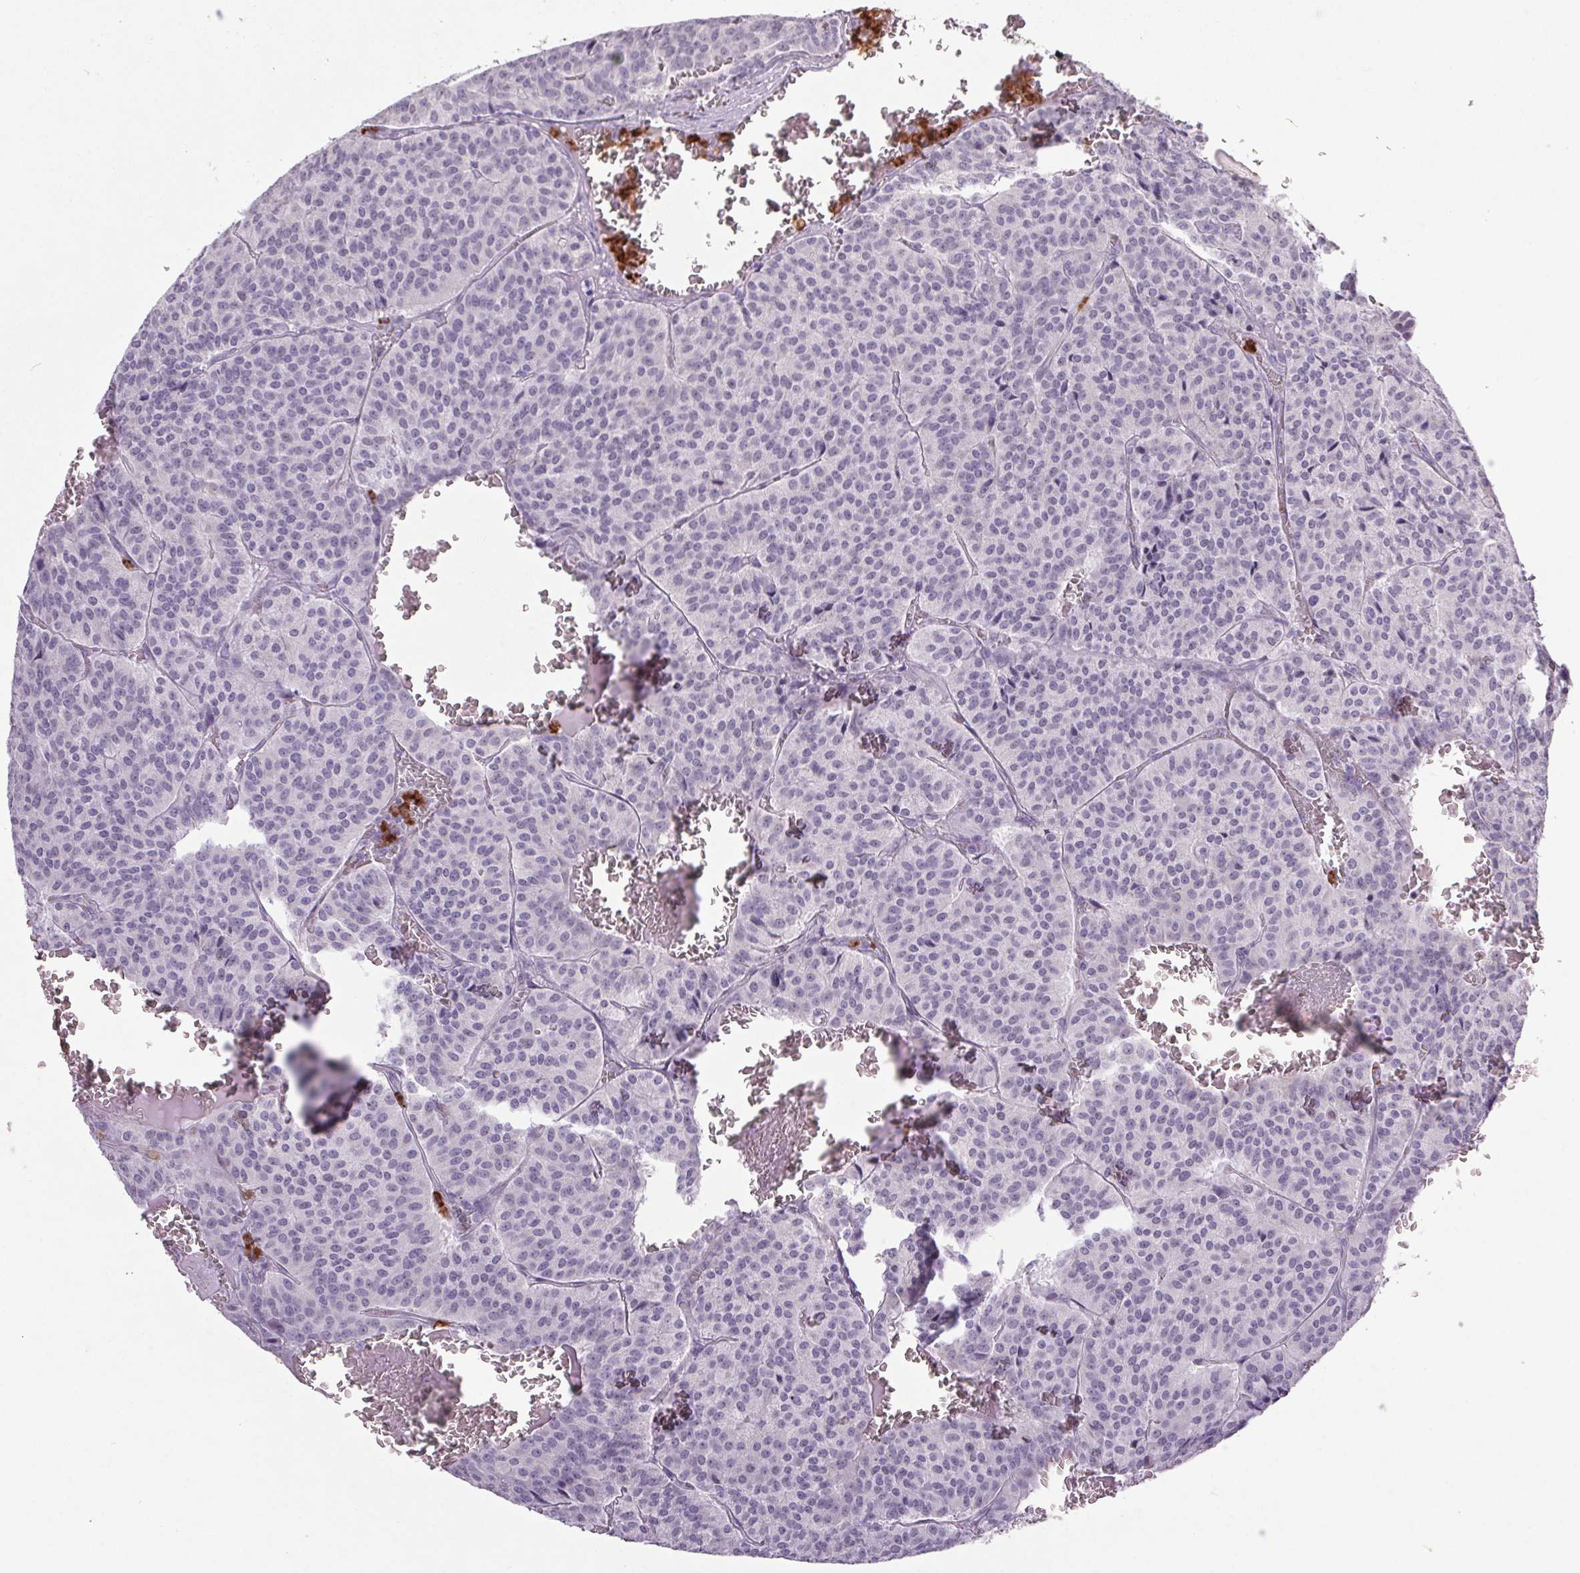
{"staining": {"intensity": "negative", "quantity": "none", "location": "none"}, "tissue": "carcinoid", "cell_type": "Tumor cells", "image_type": "cancer", "snomed": [{"axis": "morphology", "description": "Carcinoid, malignant, NOS"}, {"axis": "topography", "description": "Lung"}], "caption": "There is no significant expression in tumor cells of carcinoid (malignant).", "gene": "TRDN", "patient": {"sex": "male", "age": 70}}